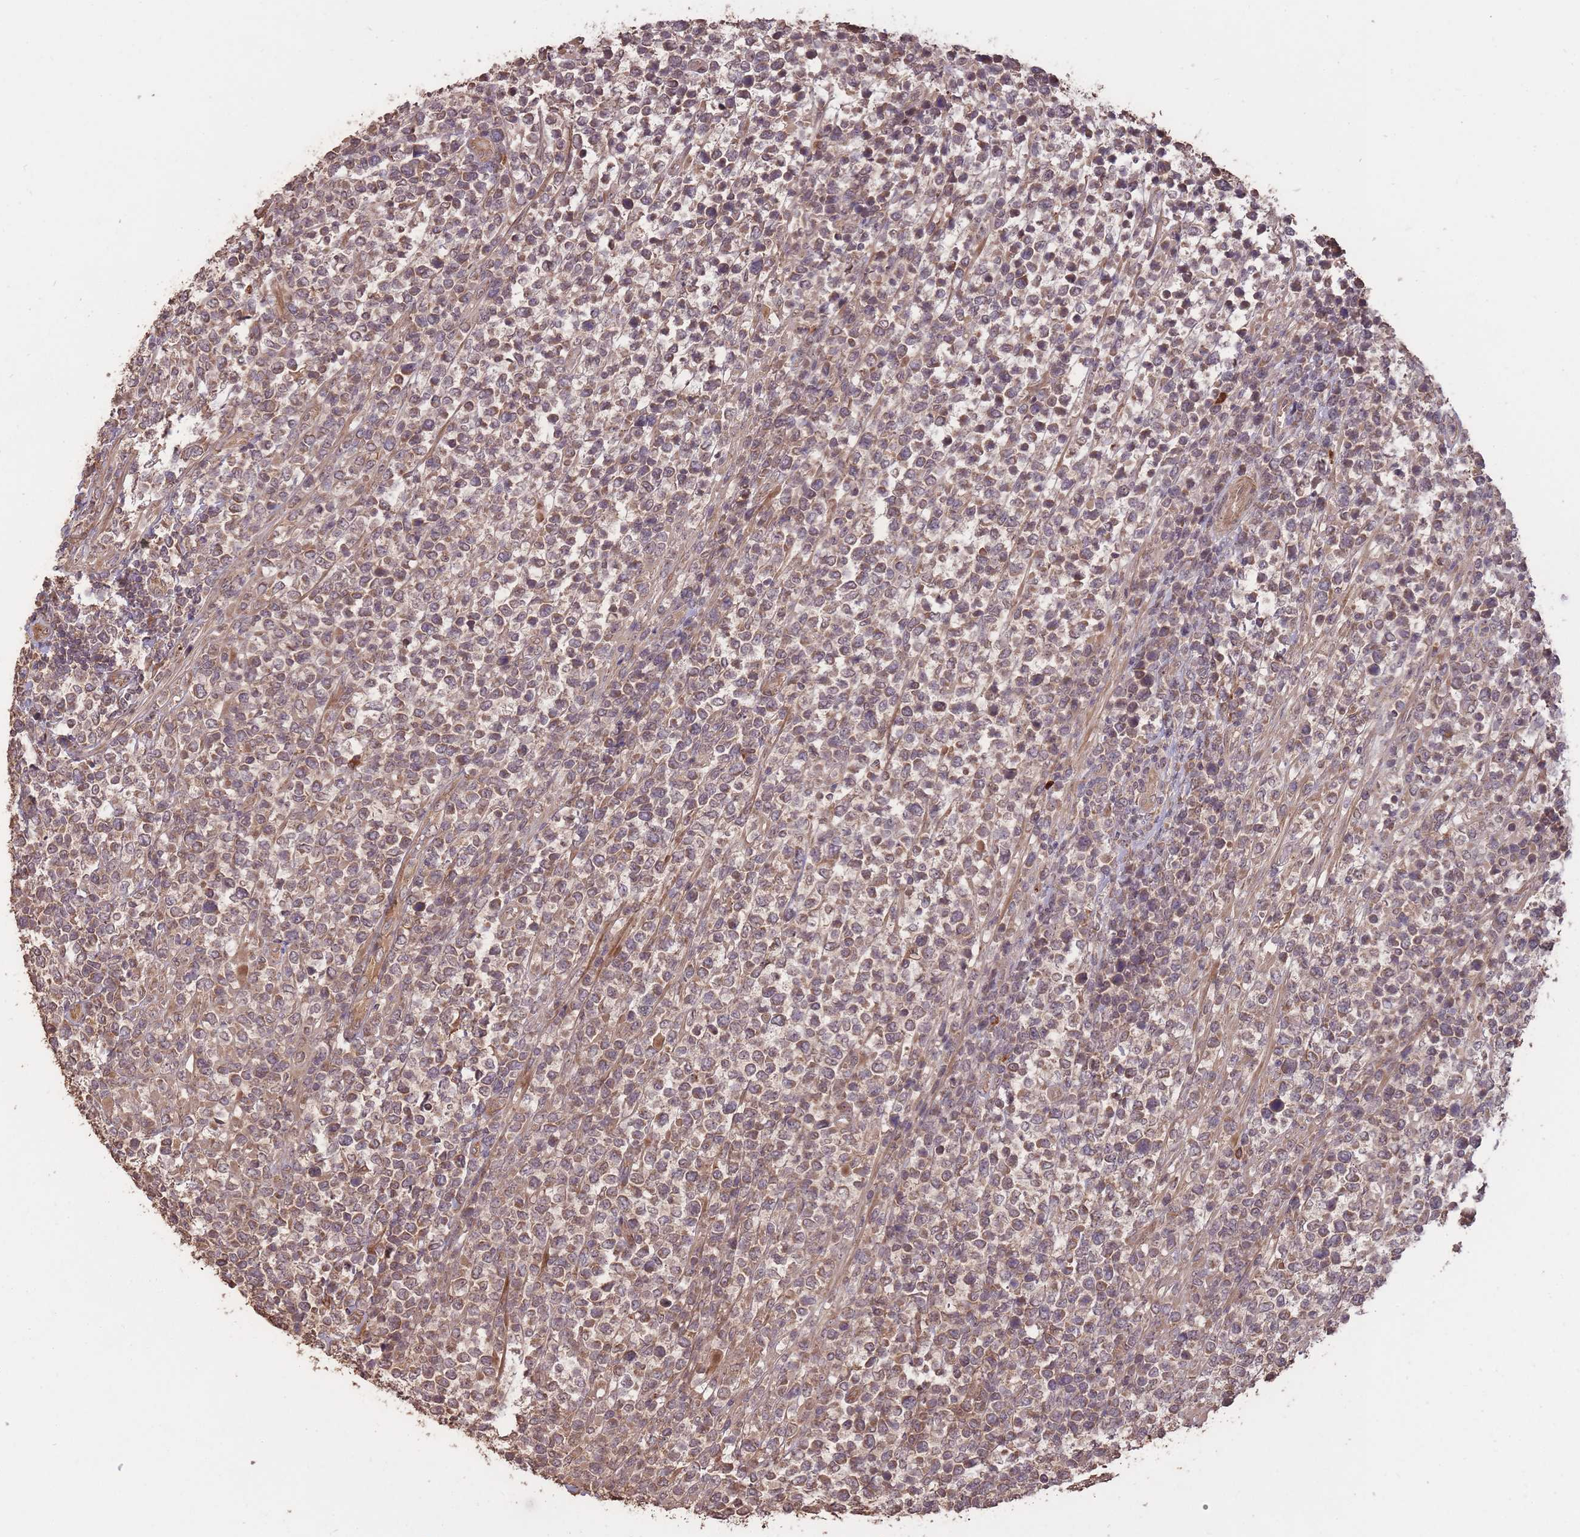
{"staining": {"intensity": "weak", "quantity": "25%-75%", "location": "cytoplasmic/membranous"}, "tissue": "lymphoma", "cell_type": "Tumor cells", "image_type": "cancer", "snomed": [{"axis": "morphology", "description": "Malignant lymphoma, non-Hodgkin's type, High grade"}, {"axis": "topography", "description": "Soft tissue"}], "caption": "A high-resolution histopathology image shows IHC staining of lymphoma, which exhibits weak cytoplasmic/membranous expression in about 25%-75% of tumor cells. Immunohistochemistry (ihc) stains the protein of interest in brown and the nuclei are stained blue.", "gene": "ERBB3", "patient": {"sex": "female", "age": 56}}